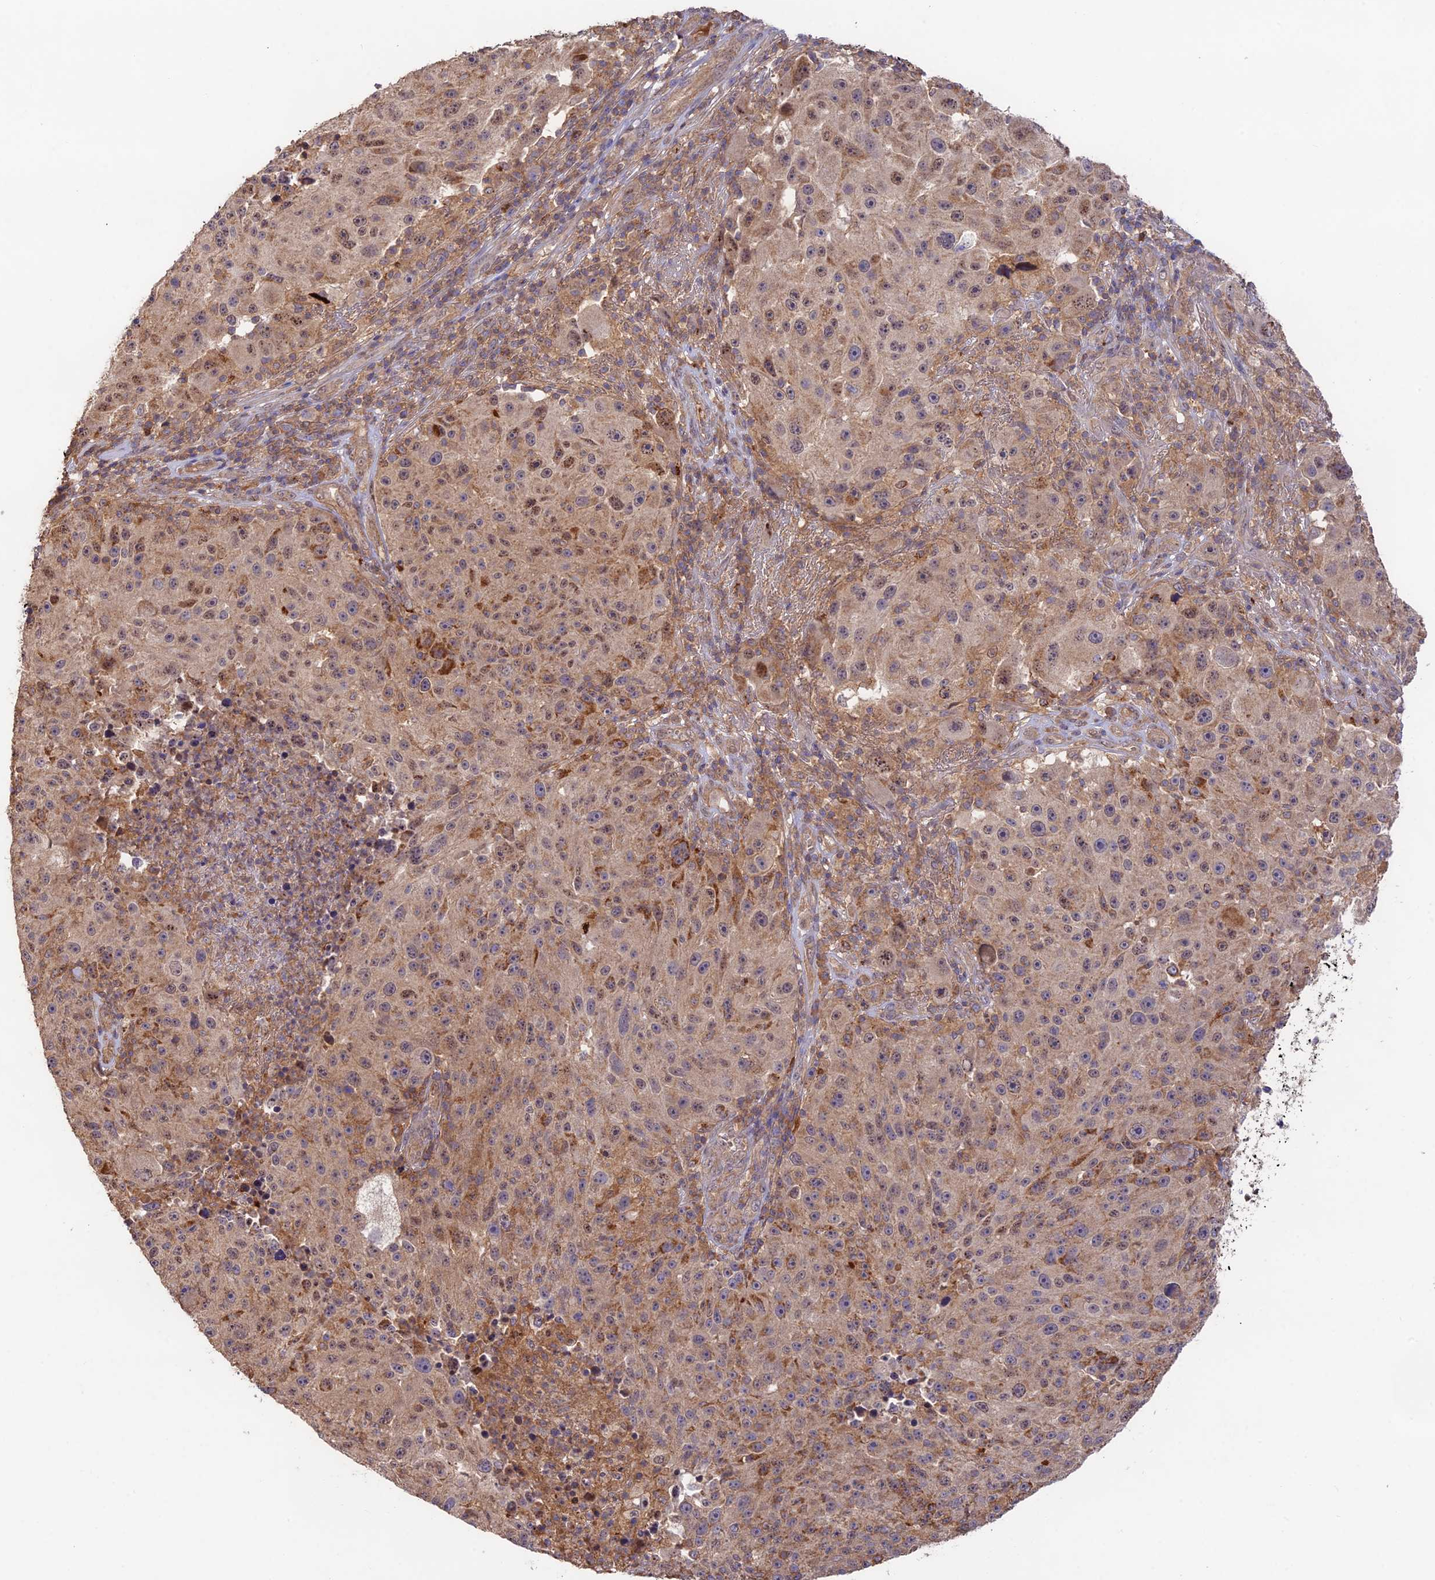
{"staining": {"intensity": "weak", "quantity": ">75%", "location": "cytoplasmic/membranous"}, "tissue": "melanoma", "cell_type": "Tumor cells", "image_type": "cancer", "snomed": [{"axis": "morphology", "description": "Malignant melanoma, NOS"}, {"axis": "topography", "description": "Skin"}], "caption": "Tumor cells demonstrate low levels of weak cytoplasmic/membranous expression in approximately >75% of cells in human melanoma. Using DAB (3,3'-diaminobenzidine) (brown) and hematoxylin (blue) stains, captured at high magnification using brightfield microscopy.", "gene": "CLCF1", "patient": {"sex": "male", "age": 53}}